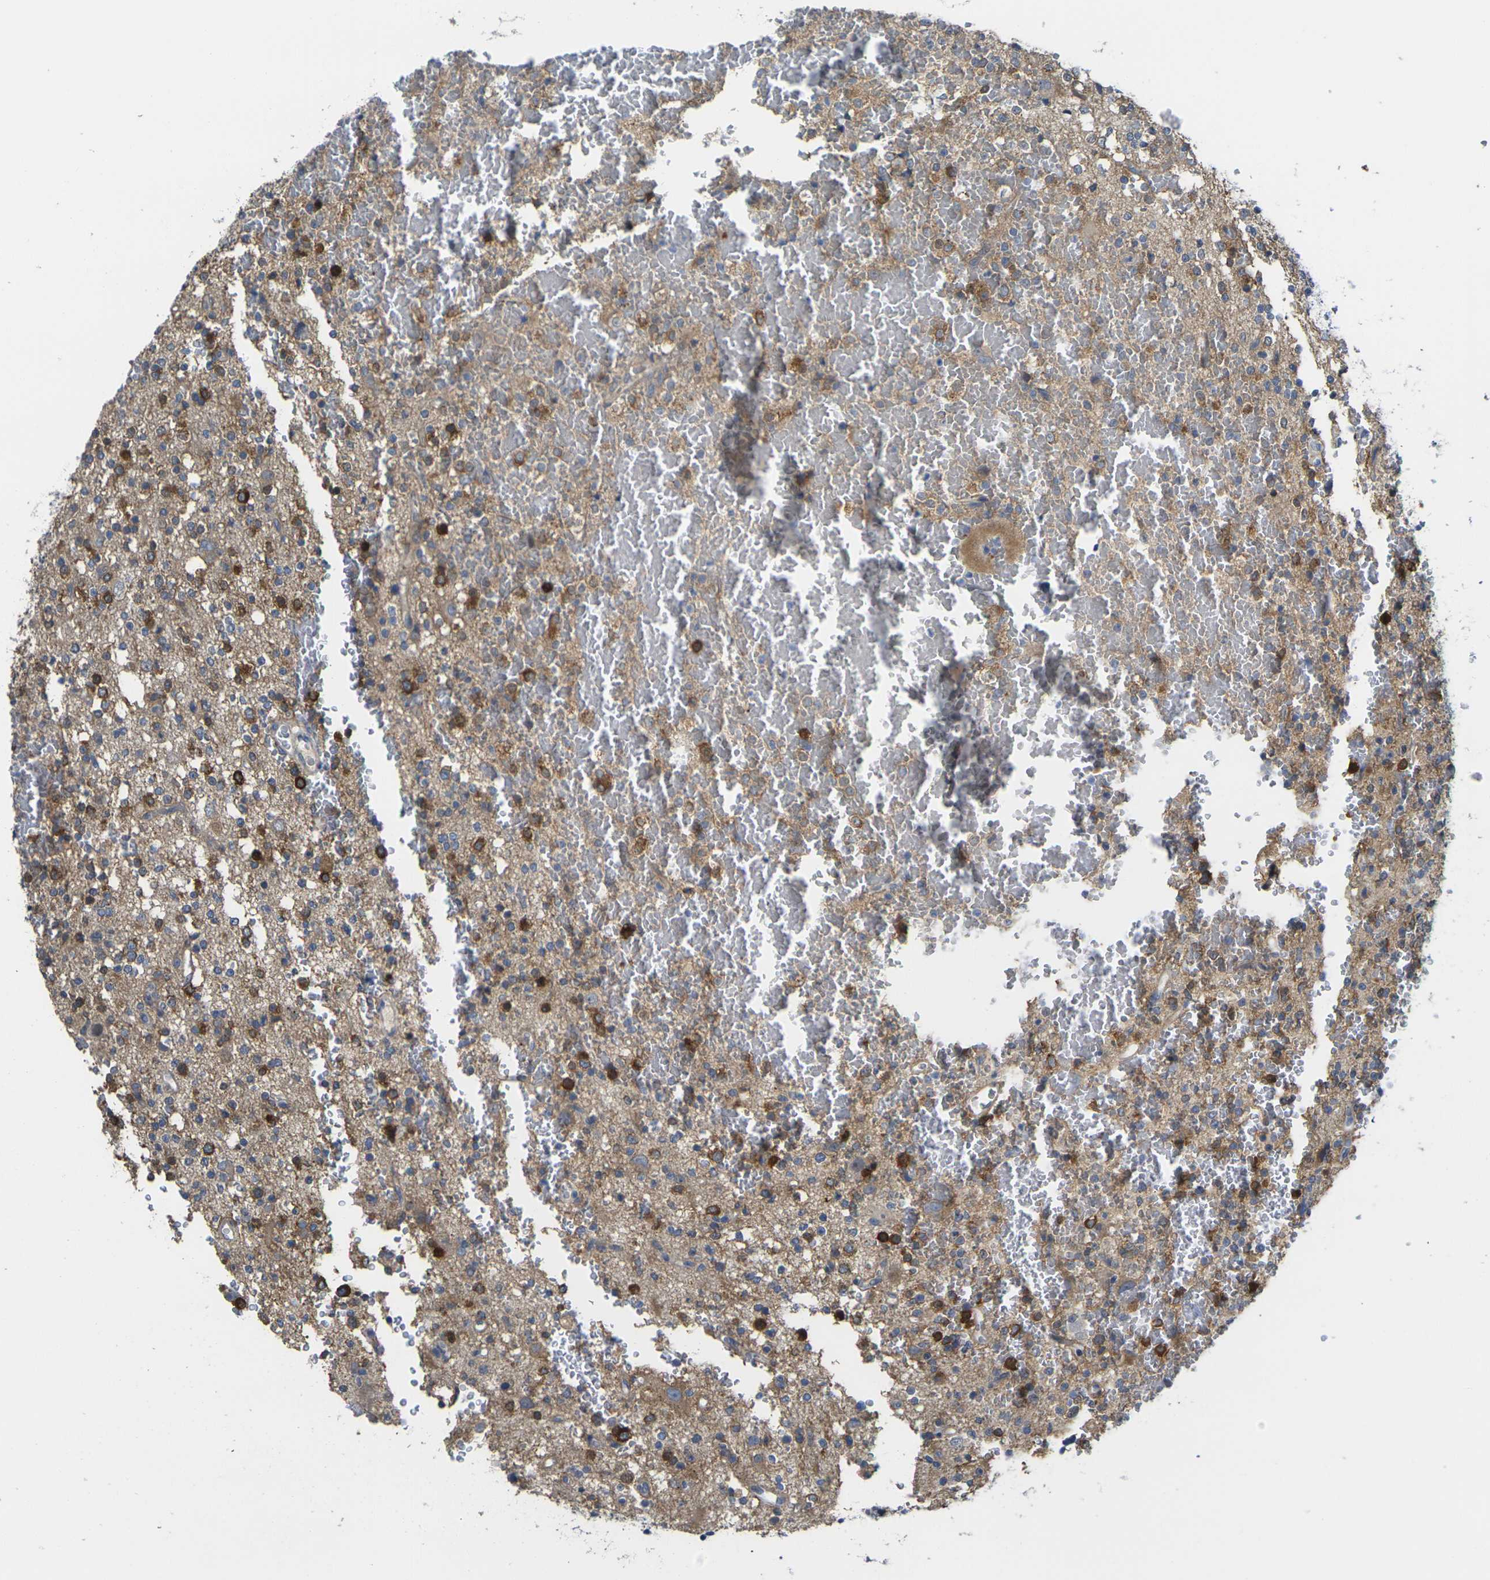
{"staining": {"intensity": "strong", "quantity": "25%-75%", "location": "cytoplasmic/membranous"}, "tissue": "glioma", "cell_type": "Tumor cells", "image_type": "cancer", "snomed": [{"axis": "morphology", "description": "Glioma, malignant, High grade"}, {"axis": "topography", "description": "Brain"}], "caption": "A brown stain highlights strong cytoplasmic/membranous staining of a protein in human malignant glioma (high-grade) tumor cells.", "gene": "GNA12", "patient": {"sex": "male", "age": 47}}